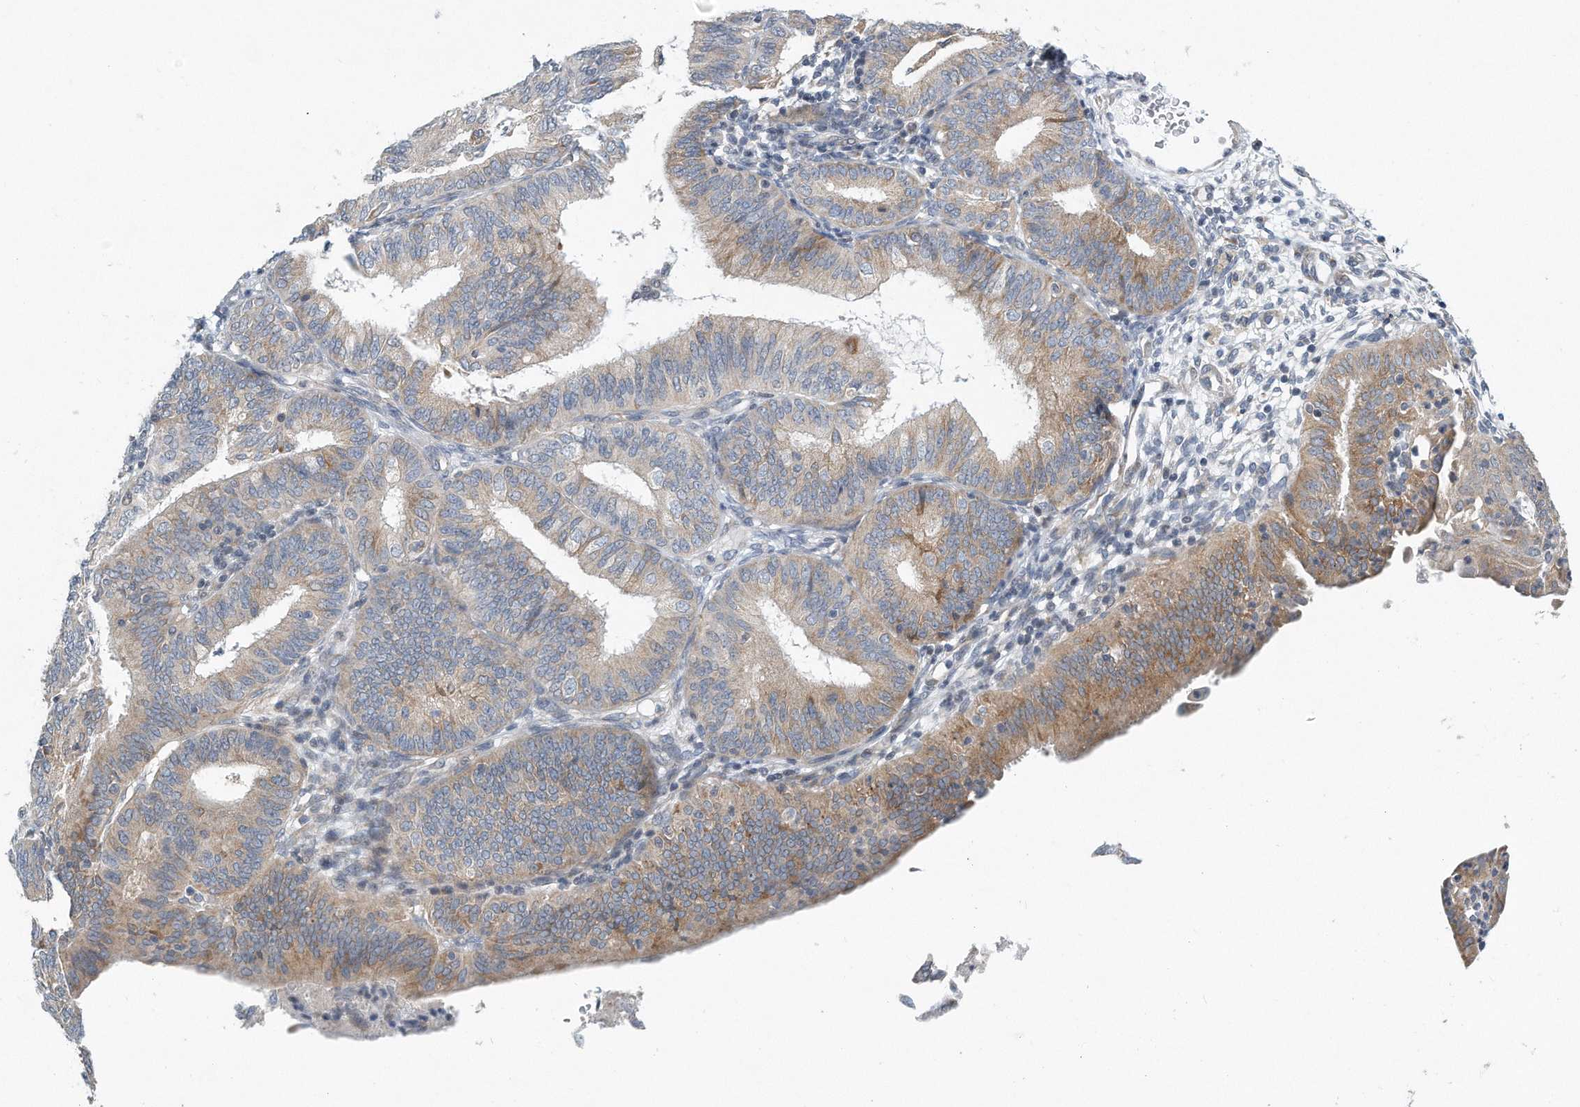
{"staining": {"intensity": "moderate", "quantity": "<25%", "location": "cytoplasmic/membranous"}, "tissue": "endometrial cancer", "cell_type": "Tumor cells", "image_type": "cancer", "snomed": [{"axis": "morphology", "description": "Adenocarcinoma, NOS"}, {"axis": "topography", "description": "Endometrium"}], "caption": "Moderate cytoplasmic/membranous expression is present in approximately <25% of tumor cells in endometrial cancer.", "gene": "VLDLR", "patient": {"sex": "female", "age": 51}}